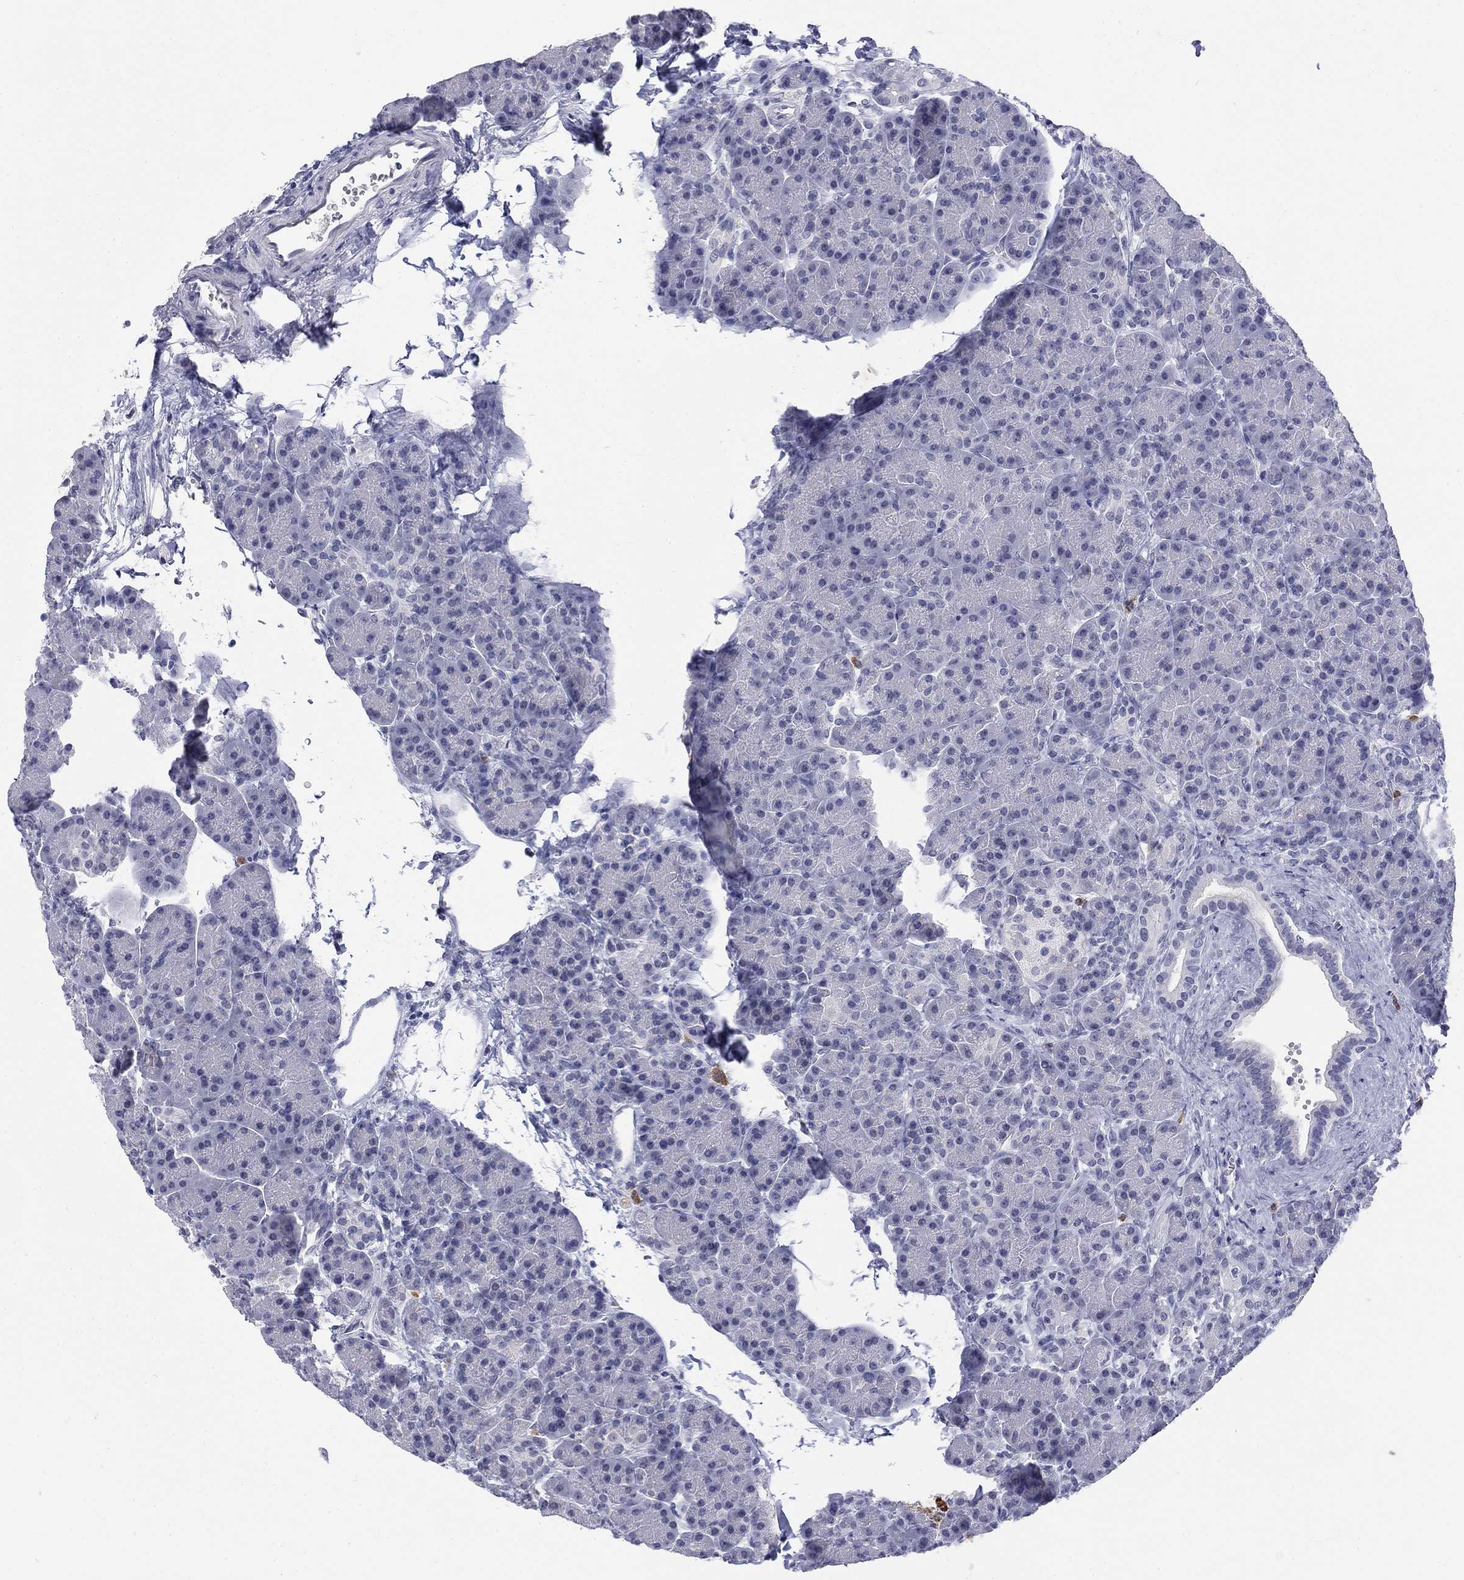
{"staining": {"intensity": "negative", "quantity": "none", "location": "none"}, "tissue": "pancreas", "cell_type": "Exocrine glandular cells", "image_type": "normal", "snomed": [{"axis": "morphology", "description": "Normal tissue, NOS"}, {"axis": "topography", "description": "Pancreas"}], "caption": "High power microscopy photomicrograph of an immunohistochemistry (IHC) photomicrograph of benign pancreas, revealing no significant positivity in exocrine glandular cells. Nuclei are stained in blue.", "gene": "ECEL1", "patient": {"sex": "female", "age": 63}}